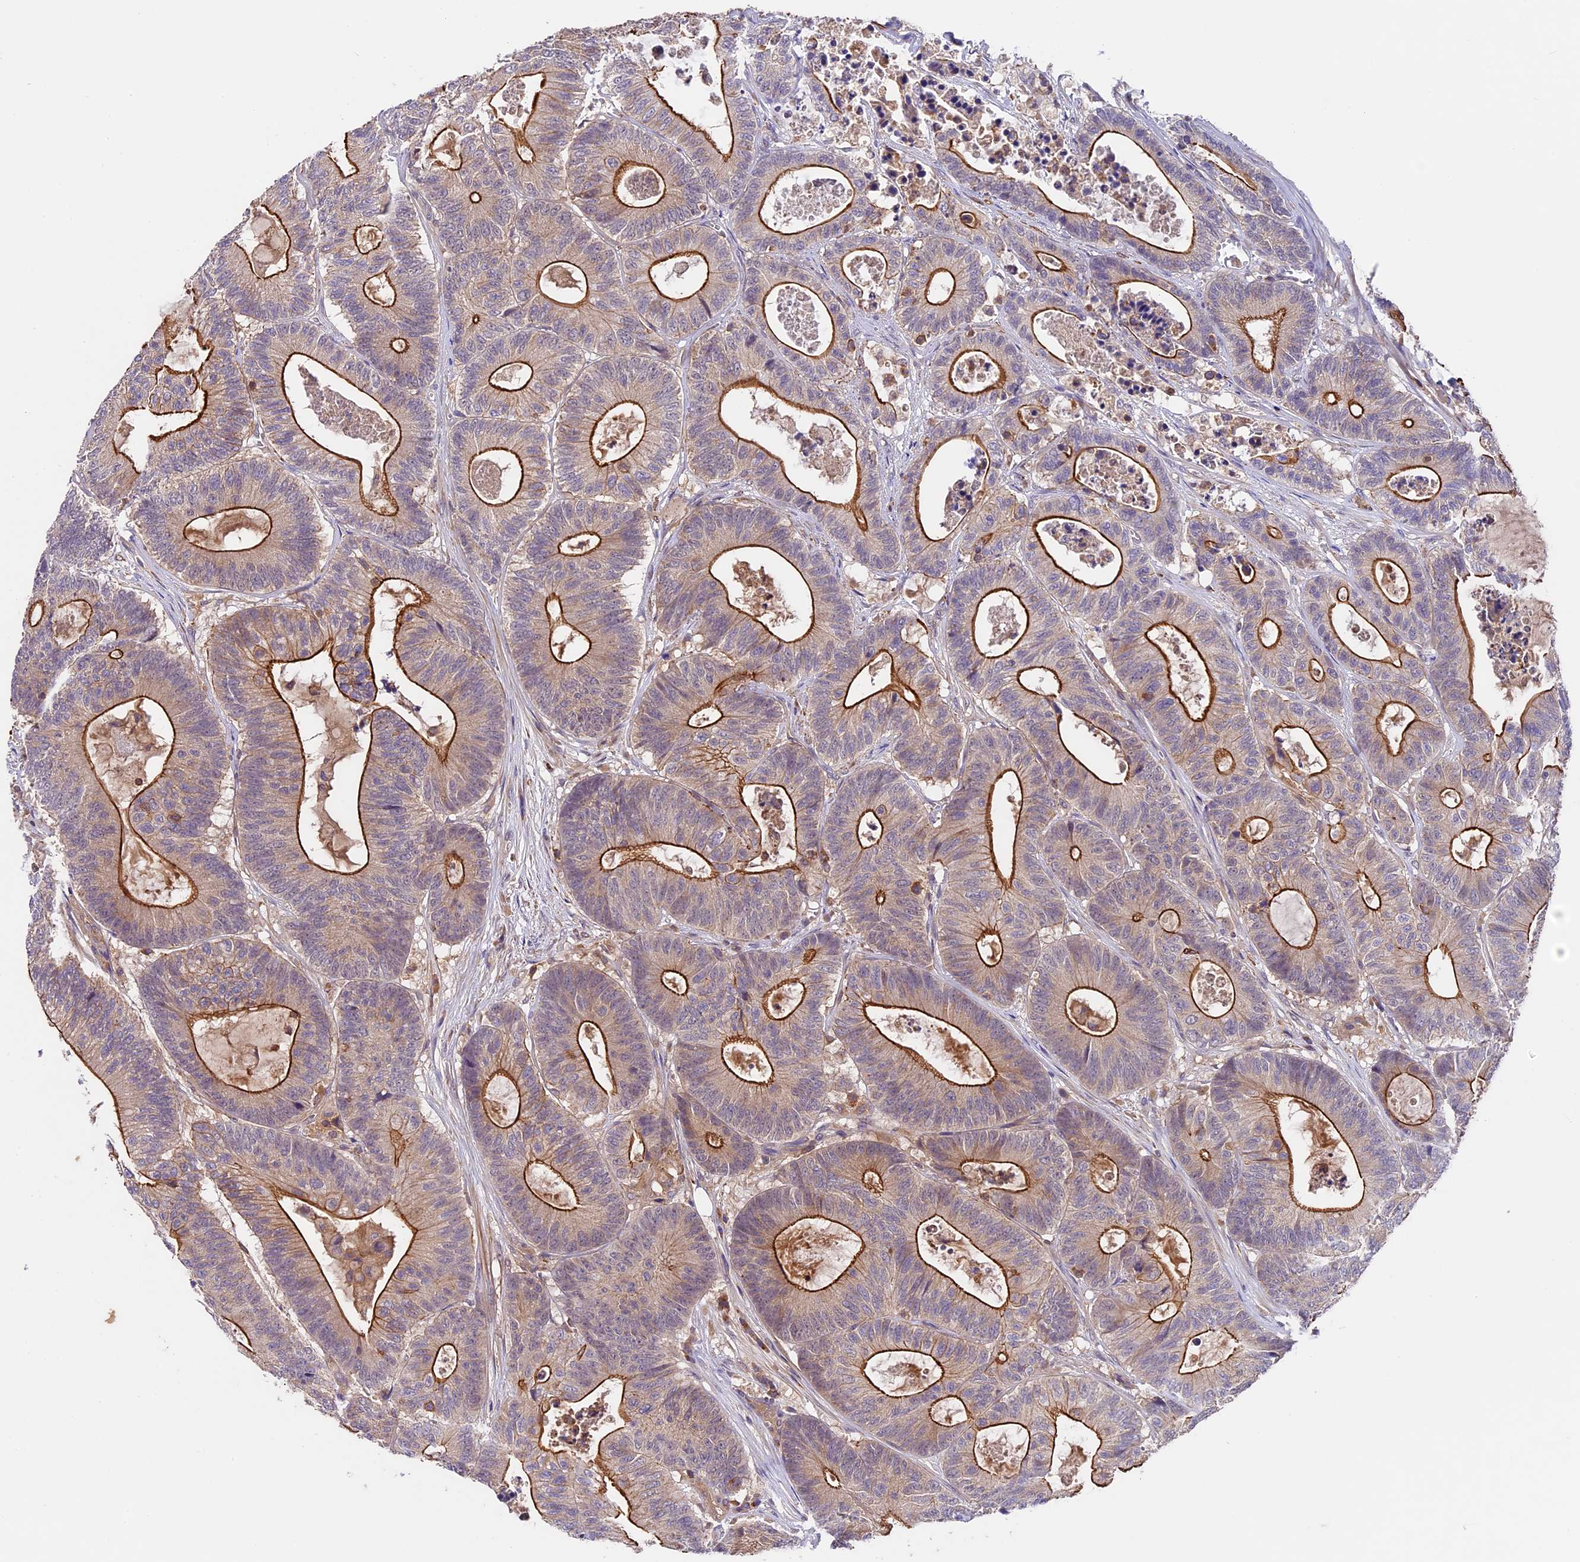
{"staining": {"intensity": "moderate", "quantity": ">75%", "location": "cytoplasmic/membranous"}, "tissue": "colorectal cancer", "cell_type": "Tumor cells", "image_type": "cancer", "snomed": [{"axis": "morphology", "description": "Adenocarcinoma, NOS"}, {"axis": "topography", "description": "Colon"}], "caption": "Human colorectal cancer (adenocarcinoma) stained for a protein (brown) exhibits moderate cytoplasmic/membranous positive positivity in approximately >75% of tumor cells.", "gene": "TBC1D1", "patient": {"sex": "female", "age": 84}}